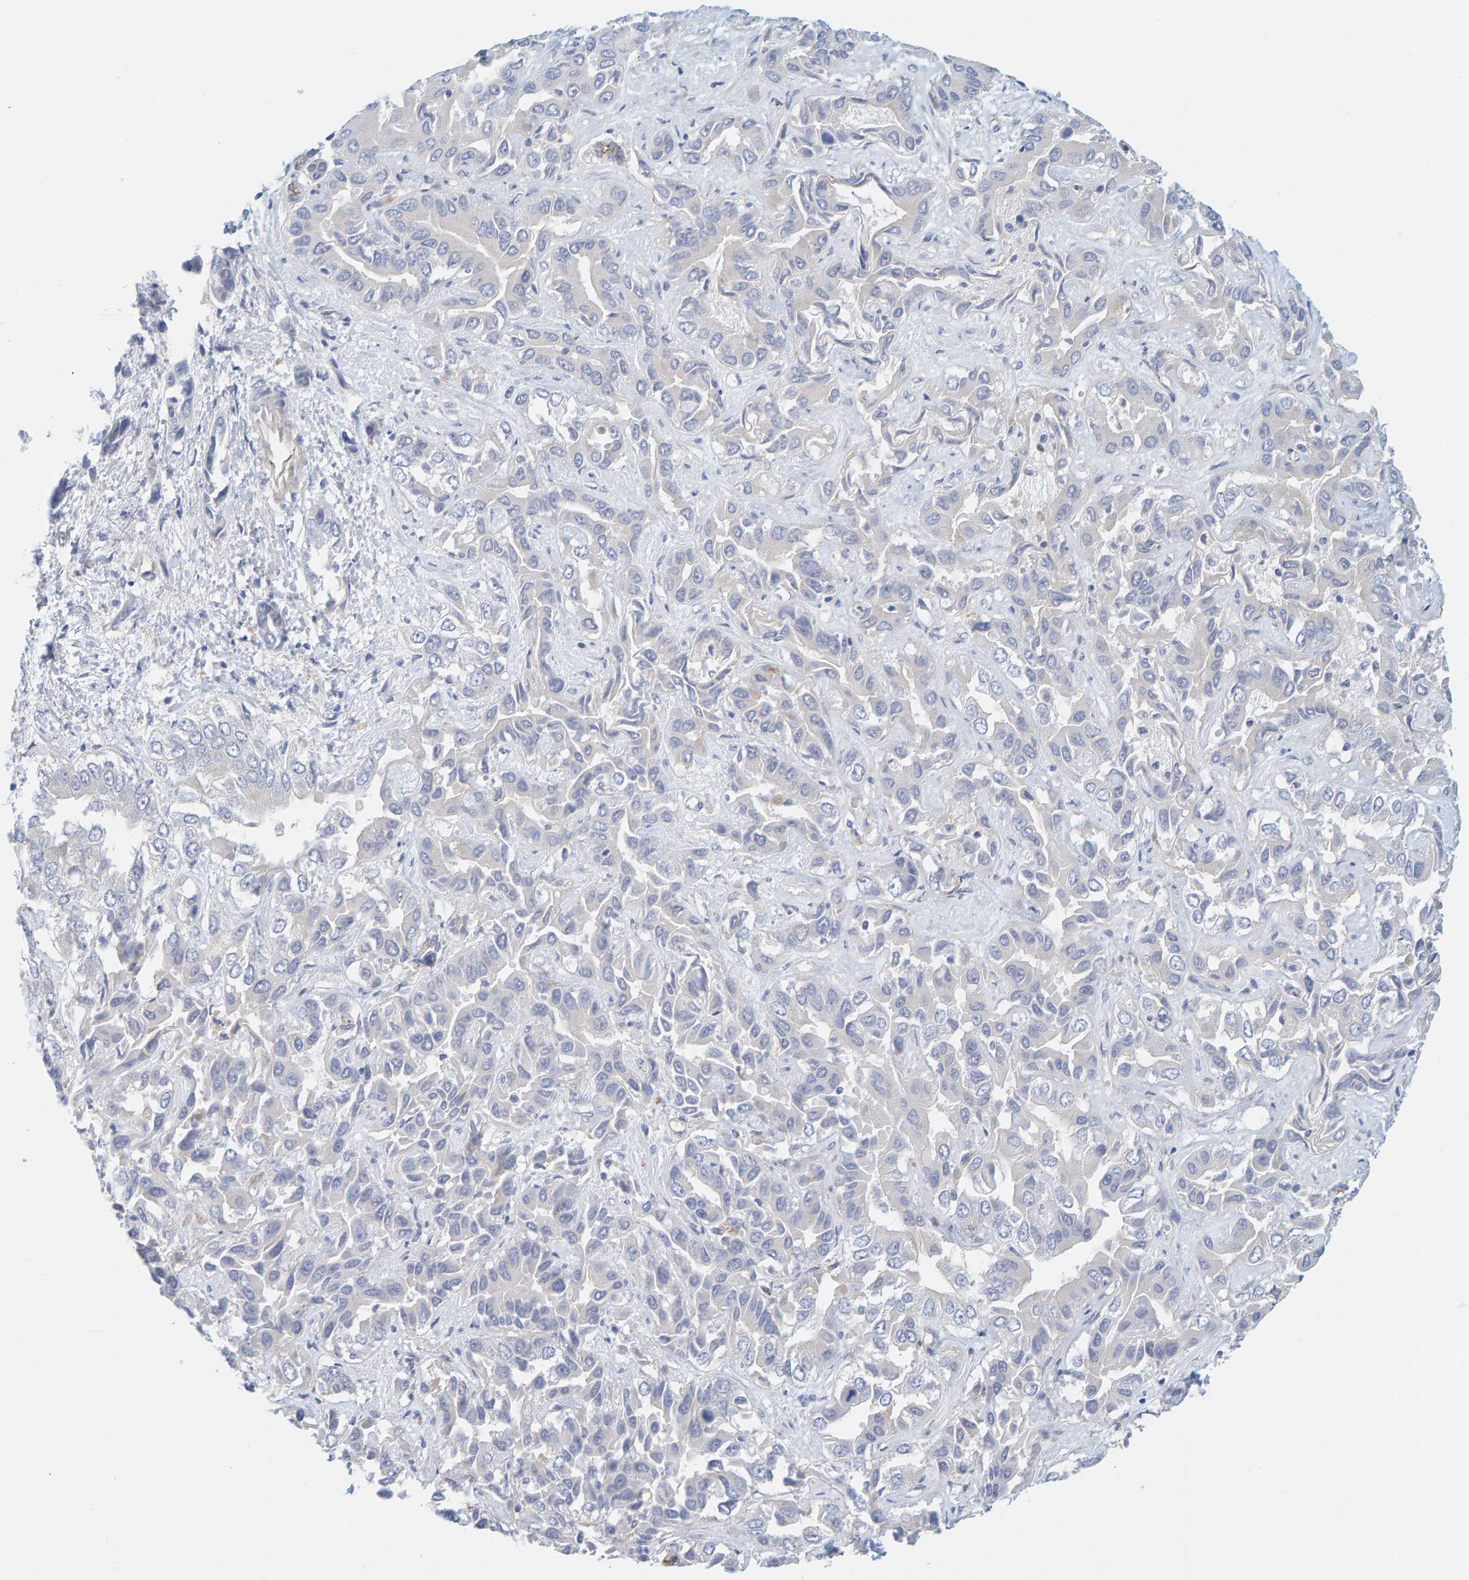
{"staining": {"intensity": "negative", "quantity": "none", "location": "none"}, "tissue": "liver cancer", "cell_type": "Tumor cells", "image_type": "cancer", "snomed": [{"axis": "morphology", "description": "Cholangiocarcinoma"}, {"axis": "topography", "description": "Liver"}], "caption": "Liver cancer was stained to show a protein in brown. There is no significant expression in tumor cells.", "gene": "KRBA2", "patient": {"sex": "female", "age": 52}}